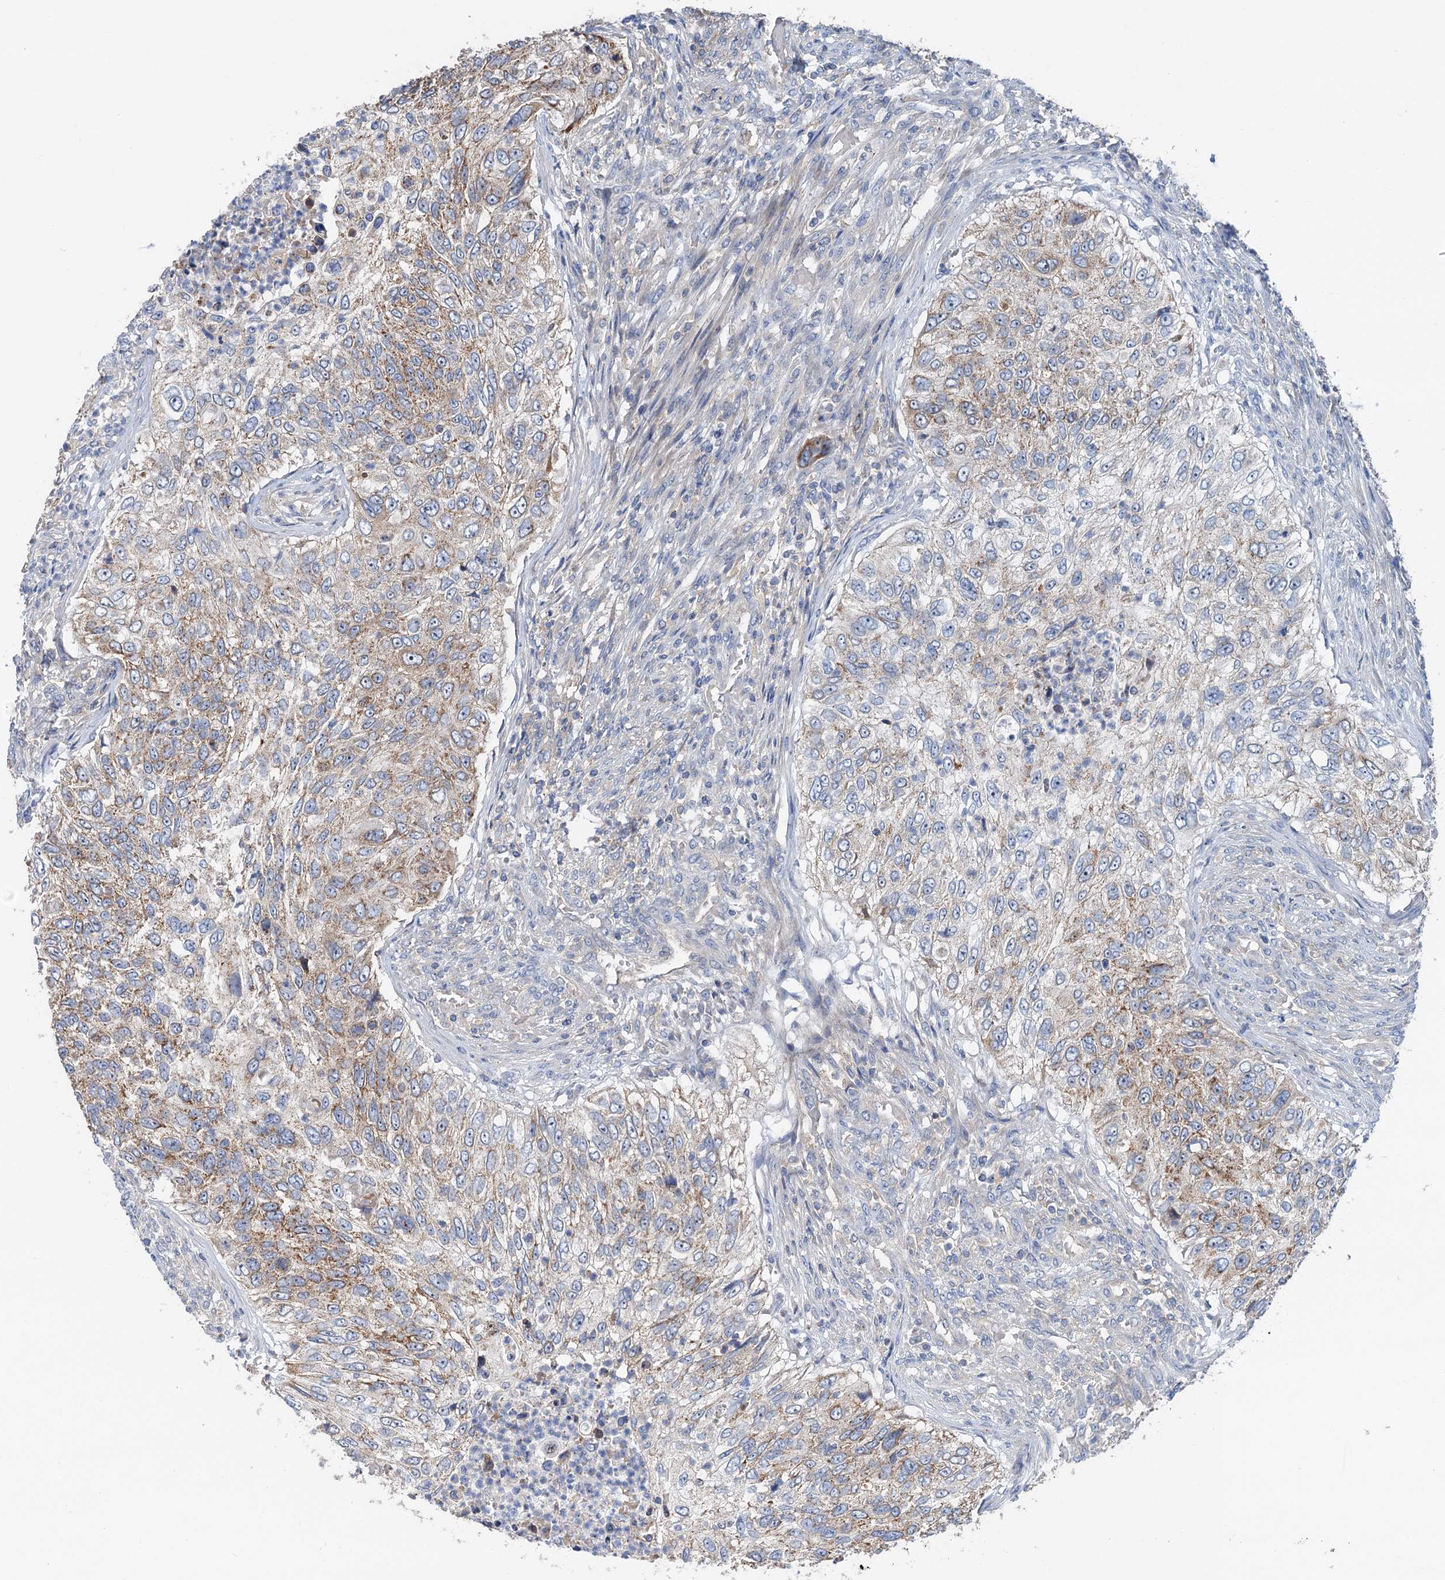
{"staining": {"intensity": "moderate", "quantity": "25%-75%", "location": "cytoplasmic/membranous"}, "tissue": "urothelial cancer", "cell_type": "Tumor cells", "image_type": "cancer", "snomed": [{"axis": "morphology", "description": "Urothelial carcinoma, High grade"}, {"axis": "topography", "description": "Urinary bladder"}], "caption": "An immunohistochemistry (IHC) photomicrograph of tumor tissue is shown. Protein staining in brown highlights moderate cytoplasmic/membranous positivity in urothelial carcinoma (high-grade) within tumor cells.", "gene": "ANKRD26", "patient": {"sex": "female", "age": 60}}